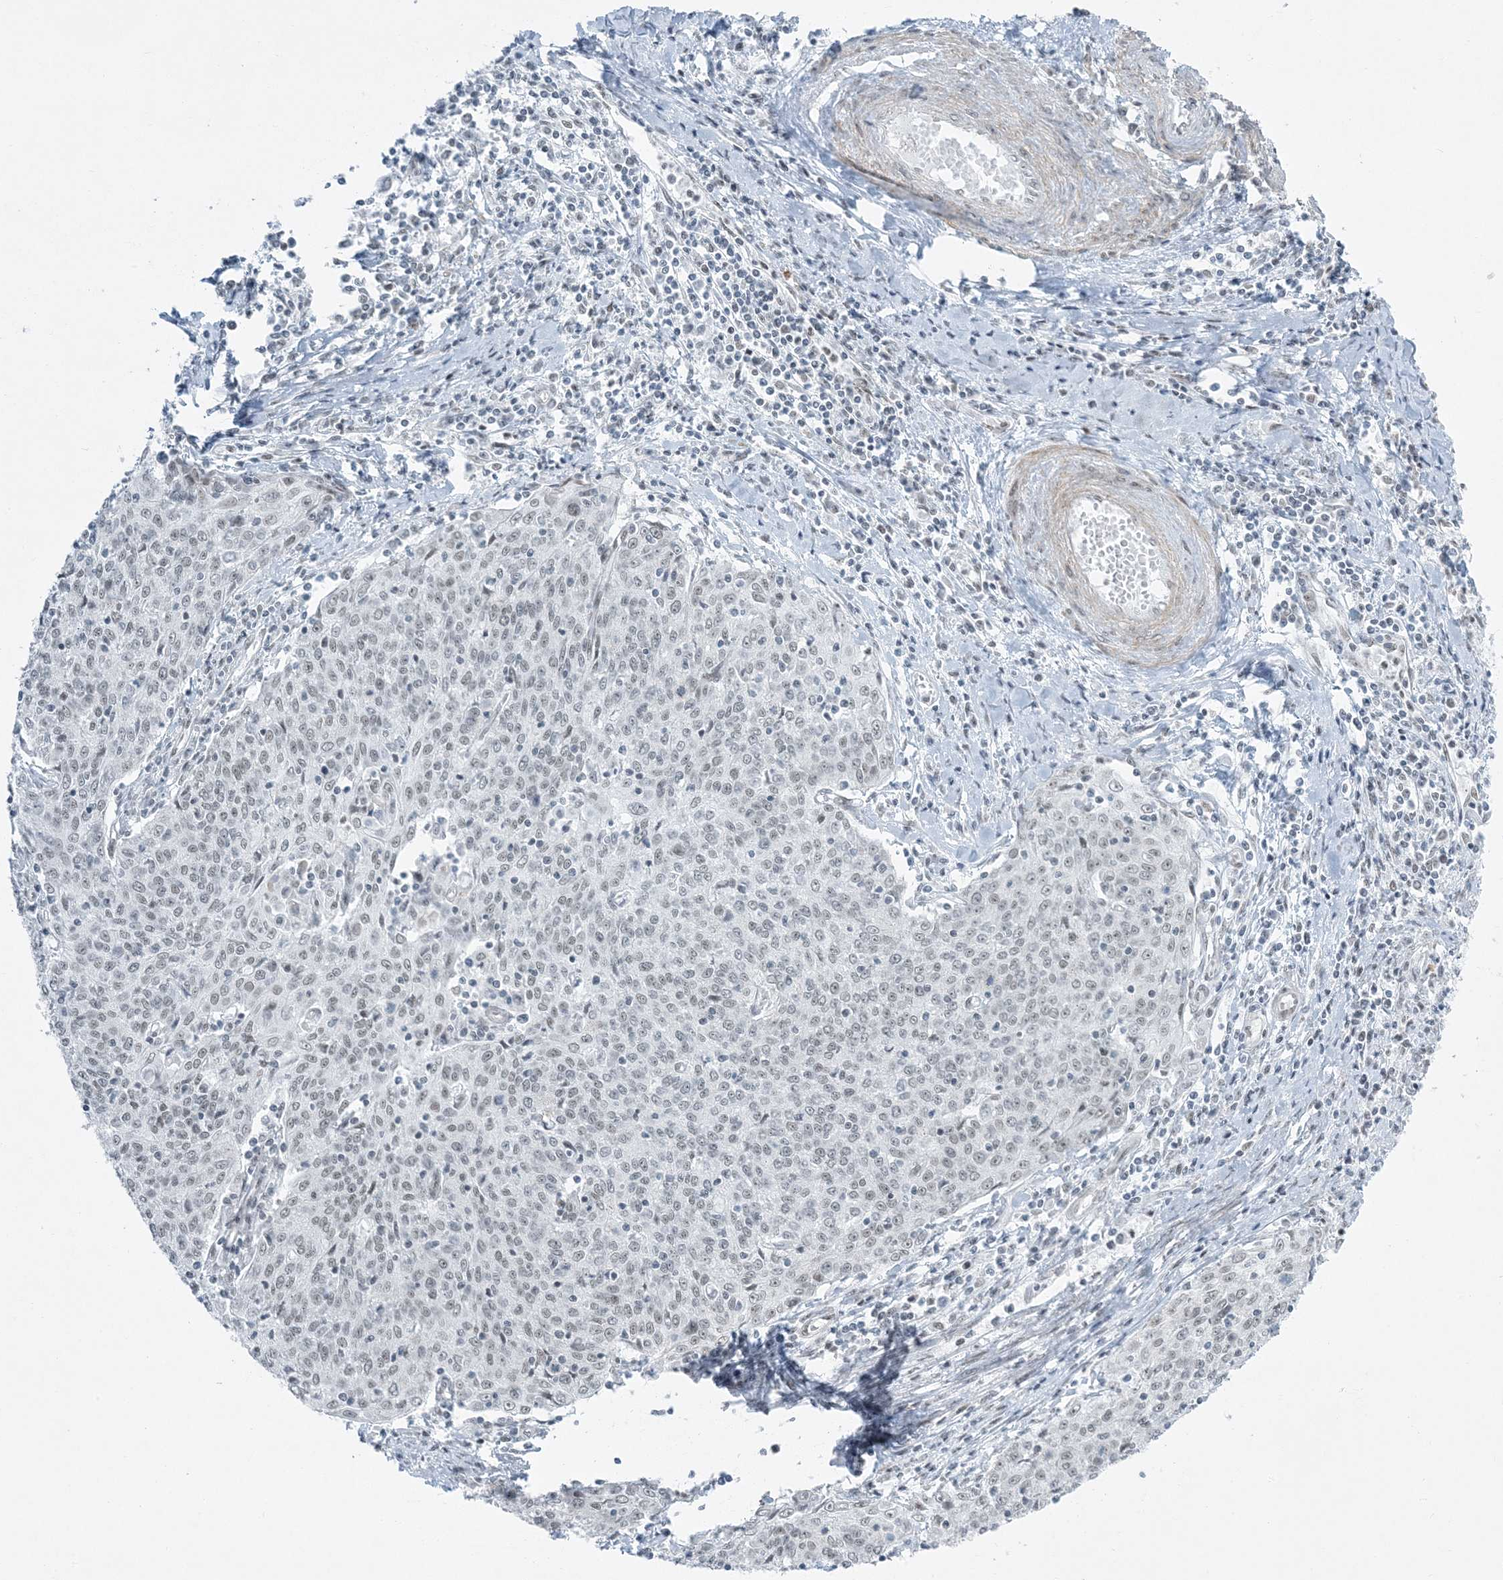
{"staining": {"intensity": "weak", "quantity": "<25%", "location": "nuclear"}, "tissue": "cervical cancer", "cell_type": "Tumor cells", "image_type": "cancer", "snomed": [{"axis": "morphology", "description": "Squamous cell carcinoma, NOS"}, {"axis": "topography", "description": "Cervix"}], "caption": "IHC of cervical cancer (squamous cell carcinoma) demonstrates no expression in tumor cells. Brightfield microscopy of immunohistochemistry stained with DAB (brown) and hematoxylin (blue), captured at high magnification.", "gene": "ZNF787", "patient": {"sex": "female", "age": 48}}